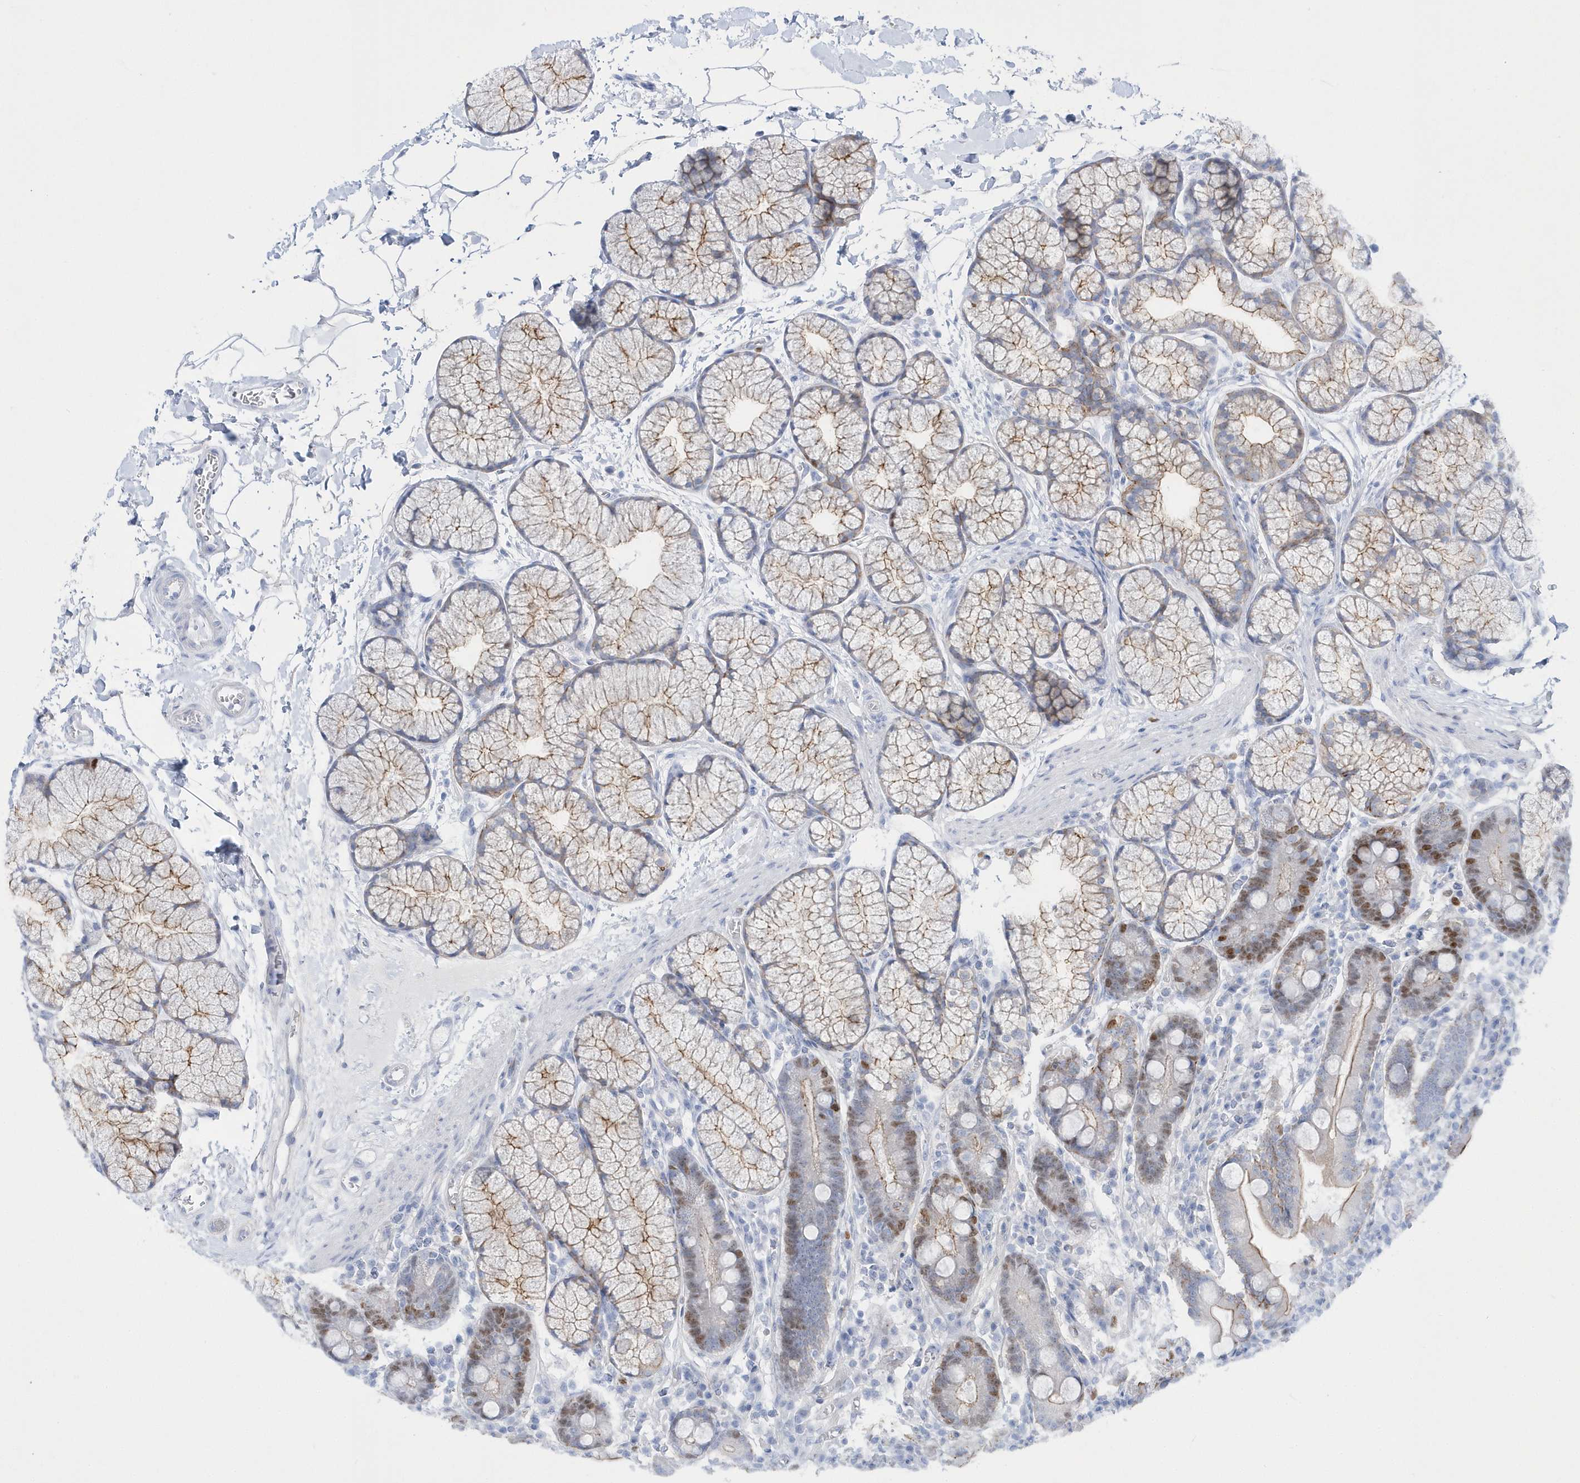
{"staining": {"intensity": "moderate", "quantity": "25%-75%", "location": "cytoplasmic/membranous,nuclear"}, "tissue": "duodenum", "cell_type": "Glandular cells", "image_type": "normal", "snomed": [{"axis": "morphology", "description": "Normal tissue, NOS"}, {"axis": "topography", "description": "Duodenum"}], "caption": "Protein staining reveals moderate cytoplasmic/membranous,nuclear staining in about 25%-75% of glandular cells in benign duodenum.", "gene": "TMCO6", "patient": {"sex": "male", "age": 35}}